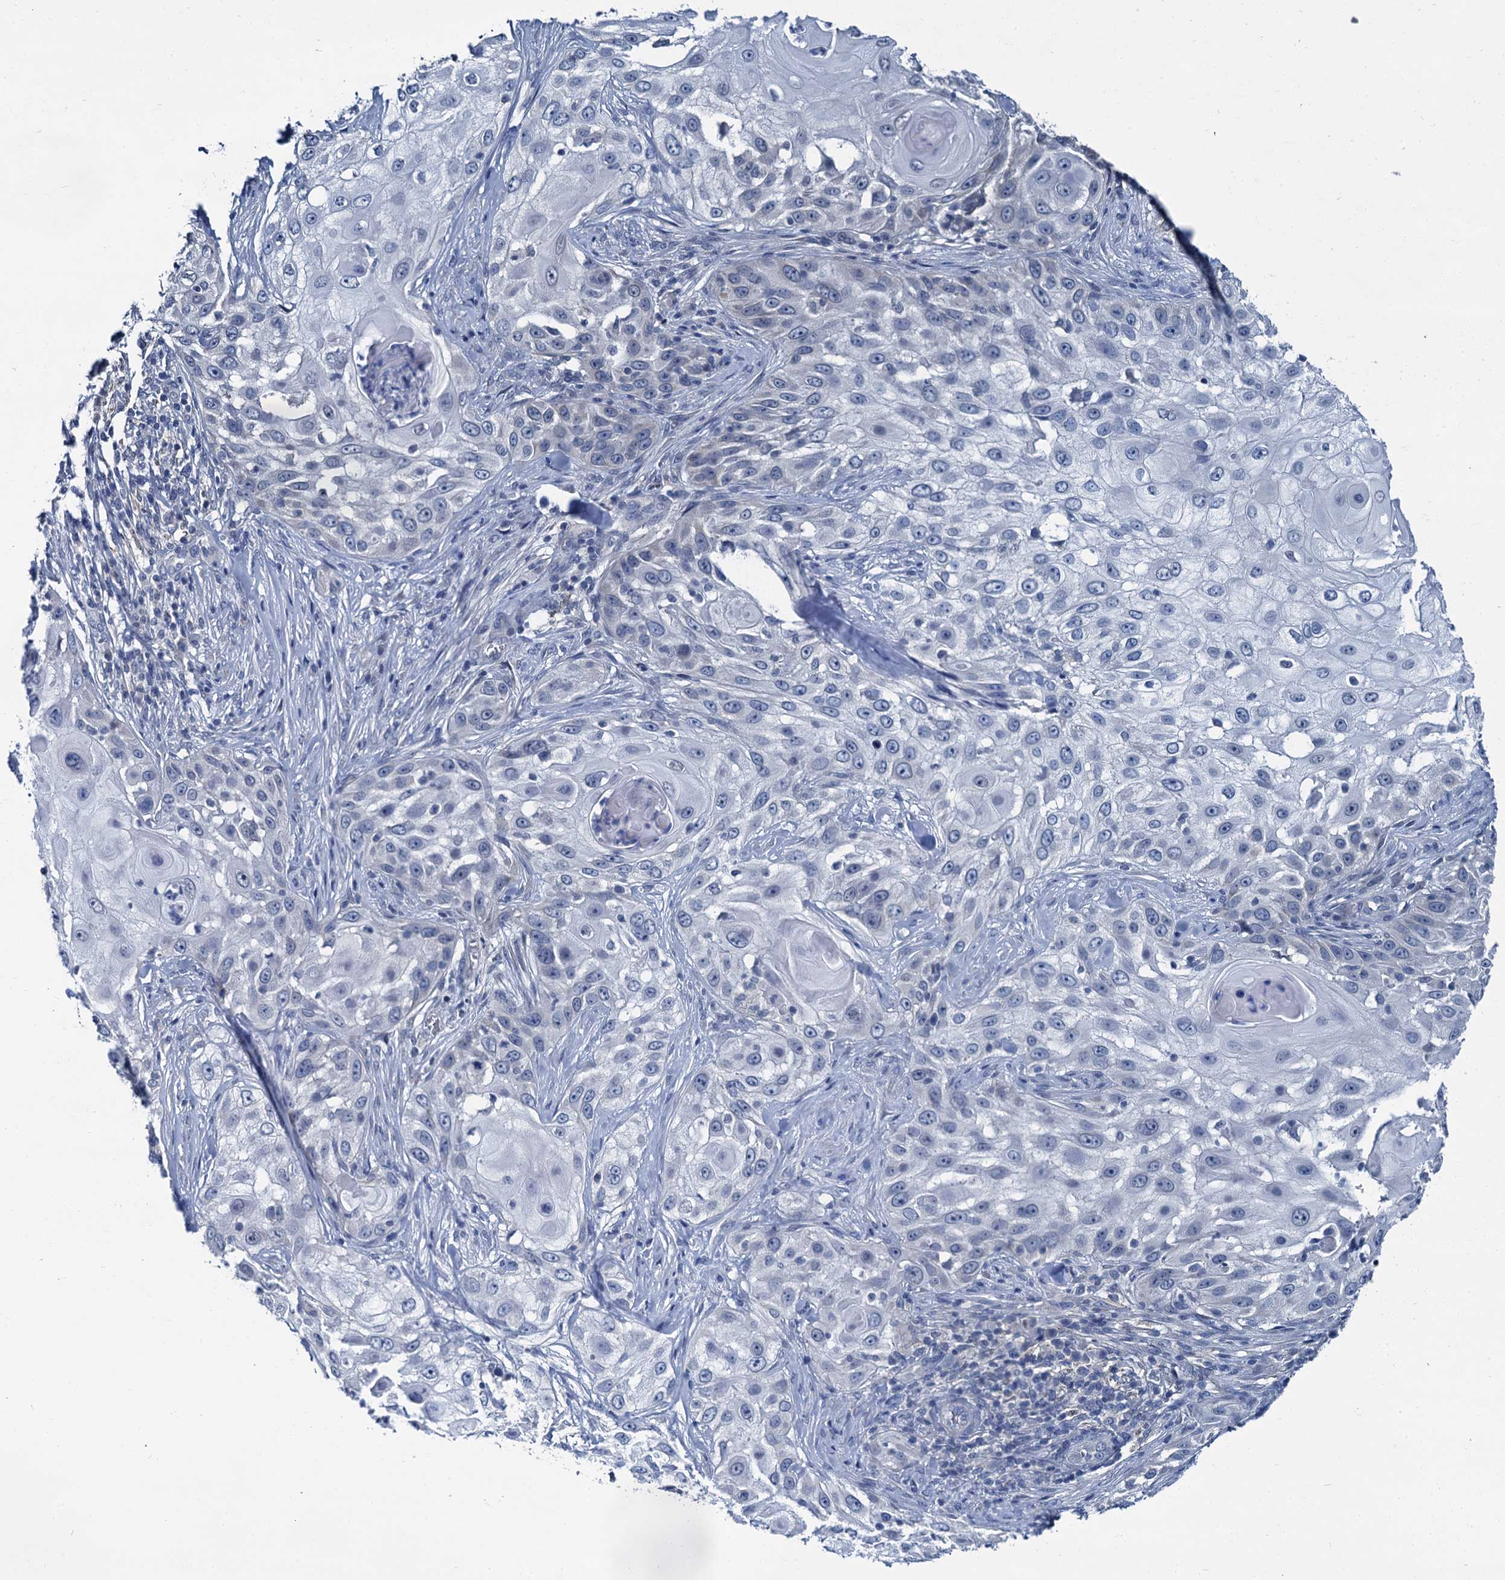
{"staining": {"intensity": "negative", "quantity": "none", "location": "none"}, "tissue": "skin cancer", "cell_type": "Tumor cells", "image_type": "cancer", "snomed": [{"axis": "morphology", "description": "Squamous cell carcinoma, NOS"}, {"axis": "topography", "description": "Skin"}], "caption": "Skin cancer (squamous cell carcinoma) was stained to show a protein in brown. There is no significant staining in tumor cells.", "gene": "MIOX", "patient": {"sex": "female", "age": 44}}